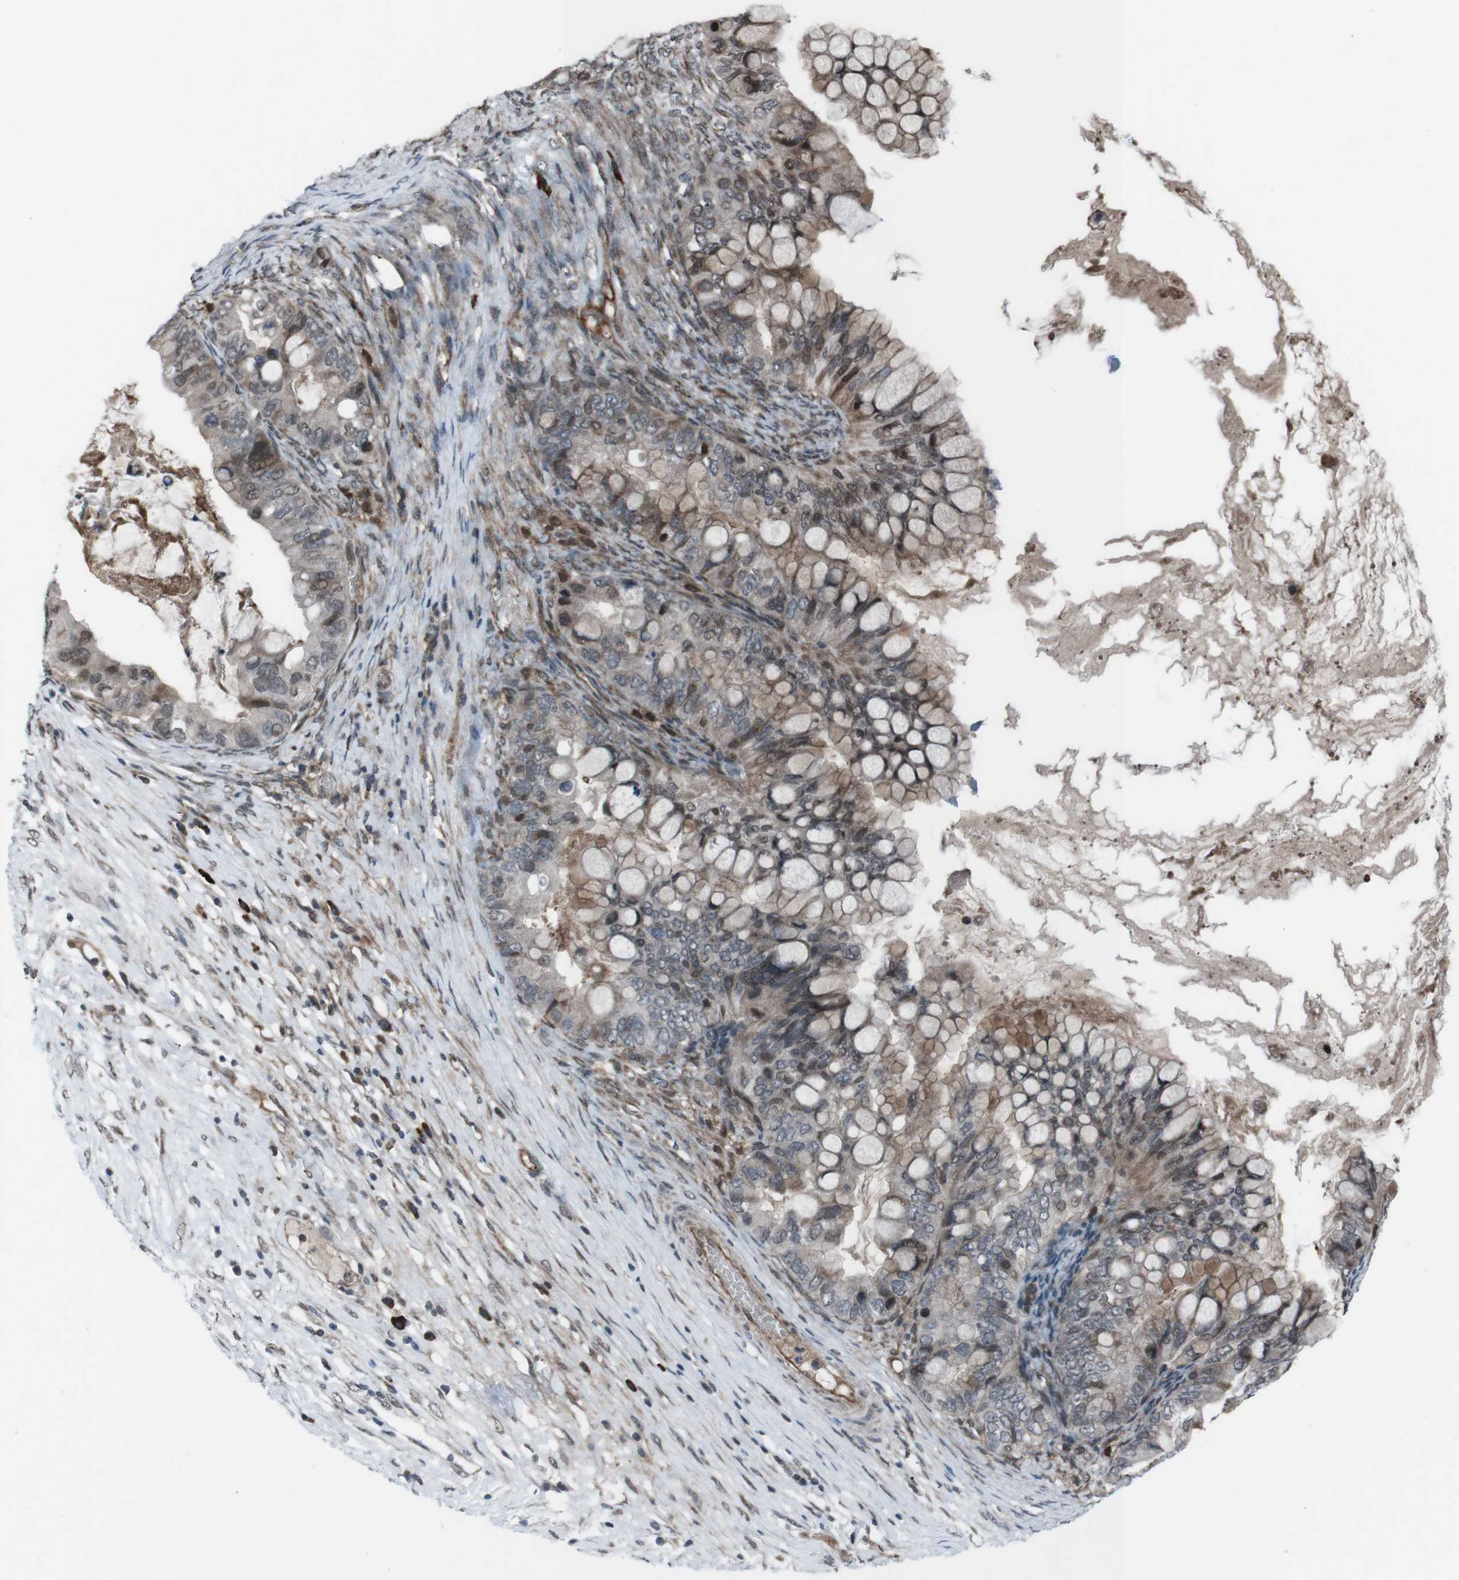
{"staining": {"intensity": "moderate", "quantity": "<25%", "location": "cytoplasmic/membranous,nuclear"}, "tissue": "ovarian cancer", "cell_type": "Tumor cells", "image_type": "cancer", "snomed": [{"axis": "morphology", "description": "Cystadenocarcinoma, mucinous, NOS"}, {"axis": "topography", "description": "Ovary"}], "caption": "Protein staining of ovarian mucinous cystadenocarcinoma tissue displays moderate cytoplasmic/membranous and nuclear expression in about <25% of tumor cells.", "gene": "SS18L1", "patient": {"sex": "female", "age": 80}}